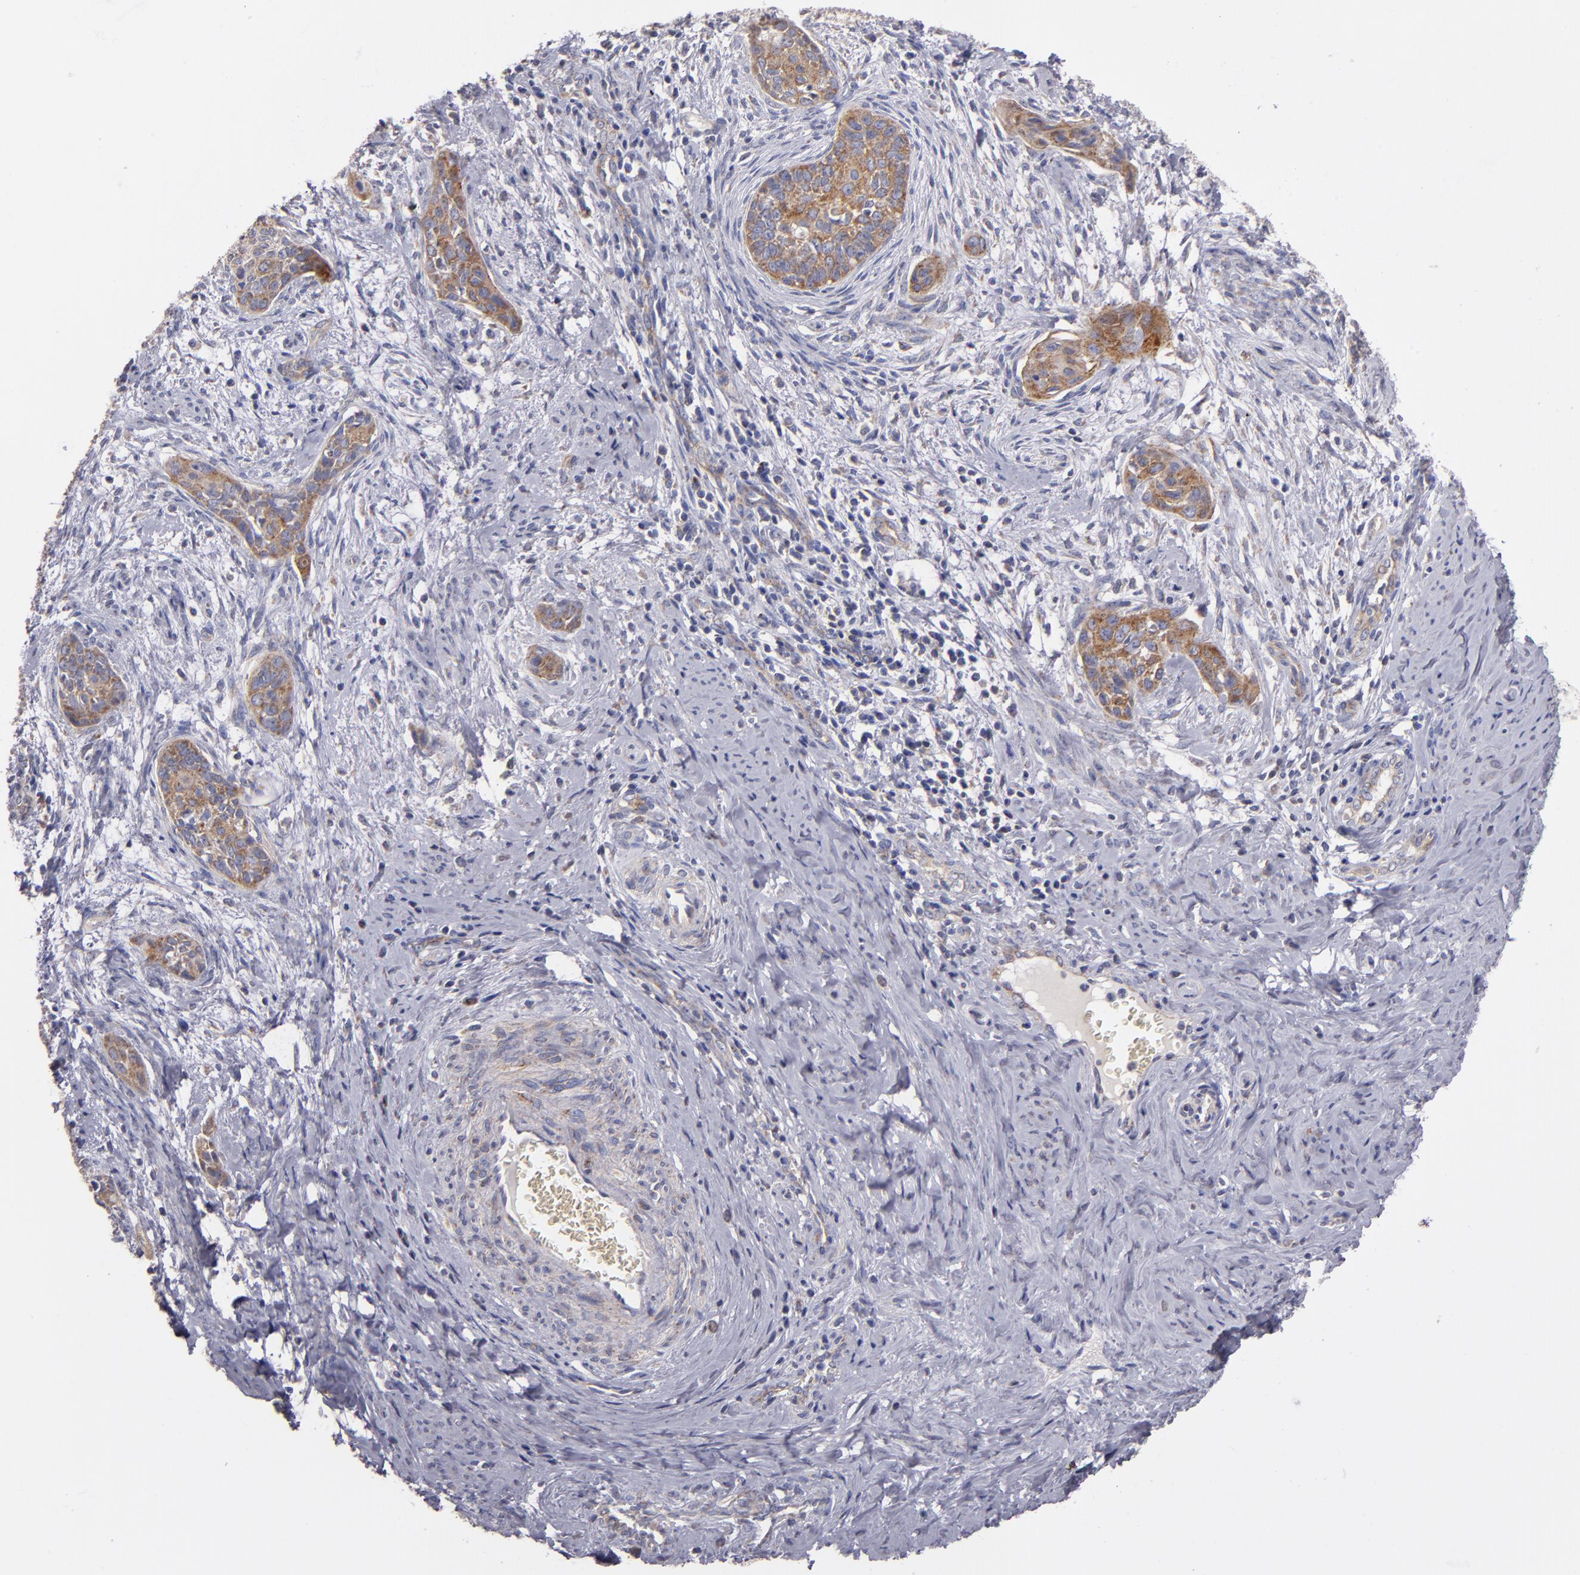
{"staining": {"intensity": "moderate", "quantity": ">75%", "location": "cytoplasmic/membranous"}, "tissue": "cervical cancer", "cell_type": "Tumor cells", "image_type": "cancer", "snomed": [{"axis": "morphology", "description": "Squamous cell carcinoma, NOS"}, {"axis": "topography", "description": "Cervix"}], "caption": "About >75% of tumor cells in squamous cell carcinoma (cervical) display moderate cytoplasmic/membranous protein positivity as visualized by brown immunohistochemical staining.", "gene": "CLTA", "patient": {"sex": "female", "age": 33}}